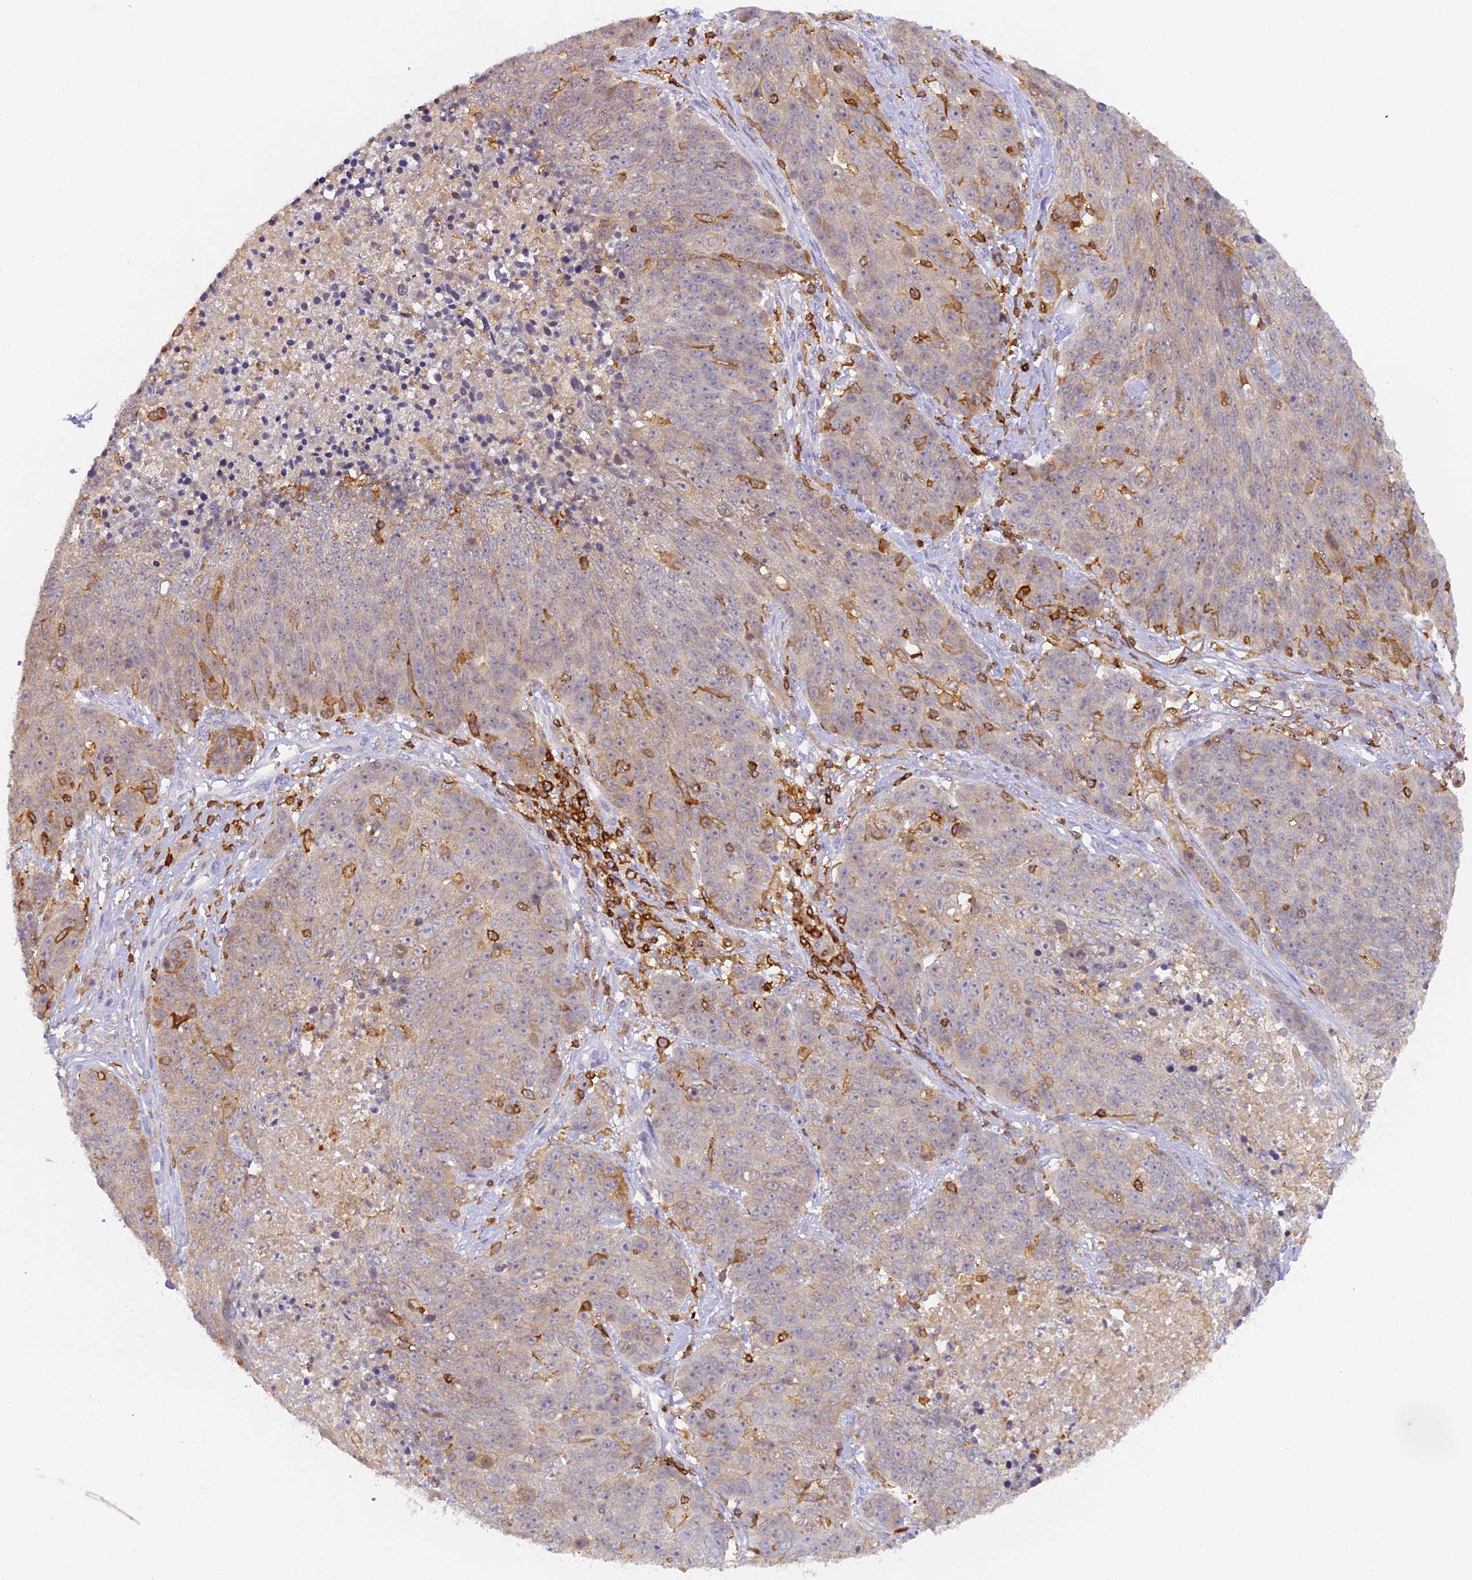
{"staining": {"intensity": "weak", "quantity": "25%-75%", "location": "cytoplasmic/membranous"}, "tissue": "lung cancer", "cell_type": "Tumor cells", "image_type": "cancer", "snomed": [{"axis": "morphology", "description": "Normal tissue, NOS"}, {"axis": "morphology", "description": "Squamous cell carcinoma, NOS"}, {"axis": "topography", "description": "Lymph node"}, {"axis": "topography", "description": "Lung"}], "caption": "Tumor cells exhibit weak cytoplasmic/membranous expression in about 25%-75% of cells in lung cancer (squamous cell carcinoma).", "gene": "FYB1", "patient": {"sex": "male", "age": 66}}